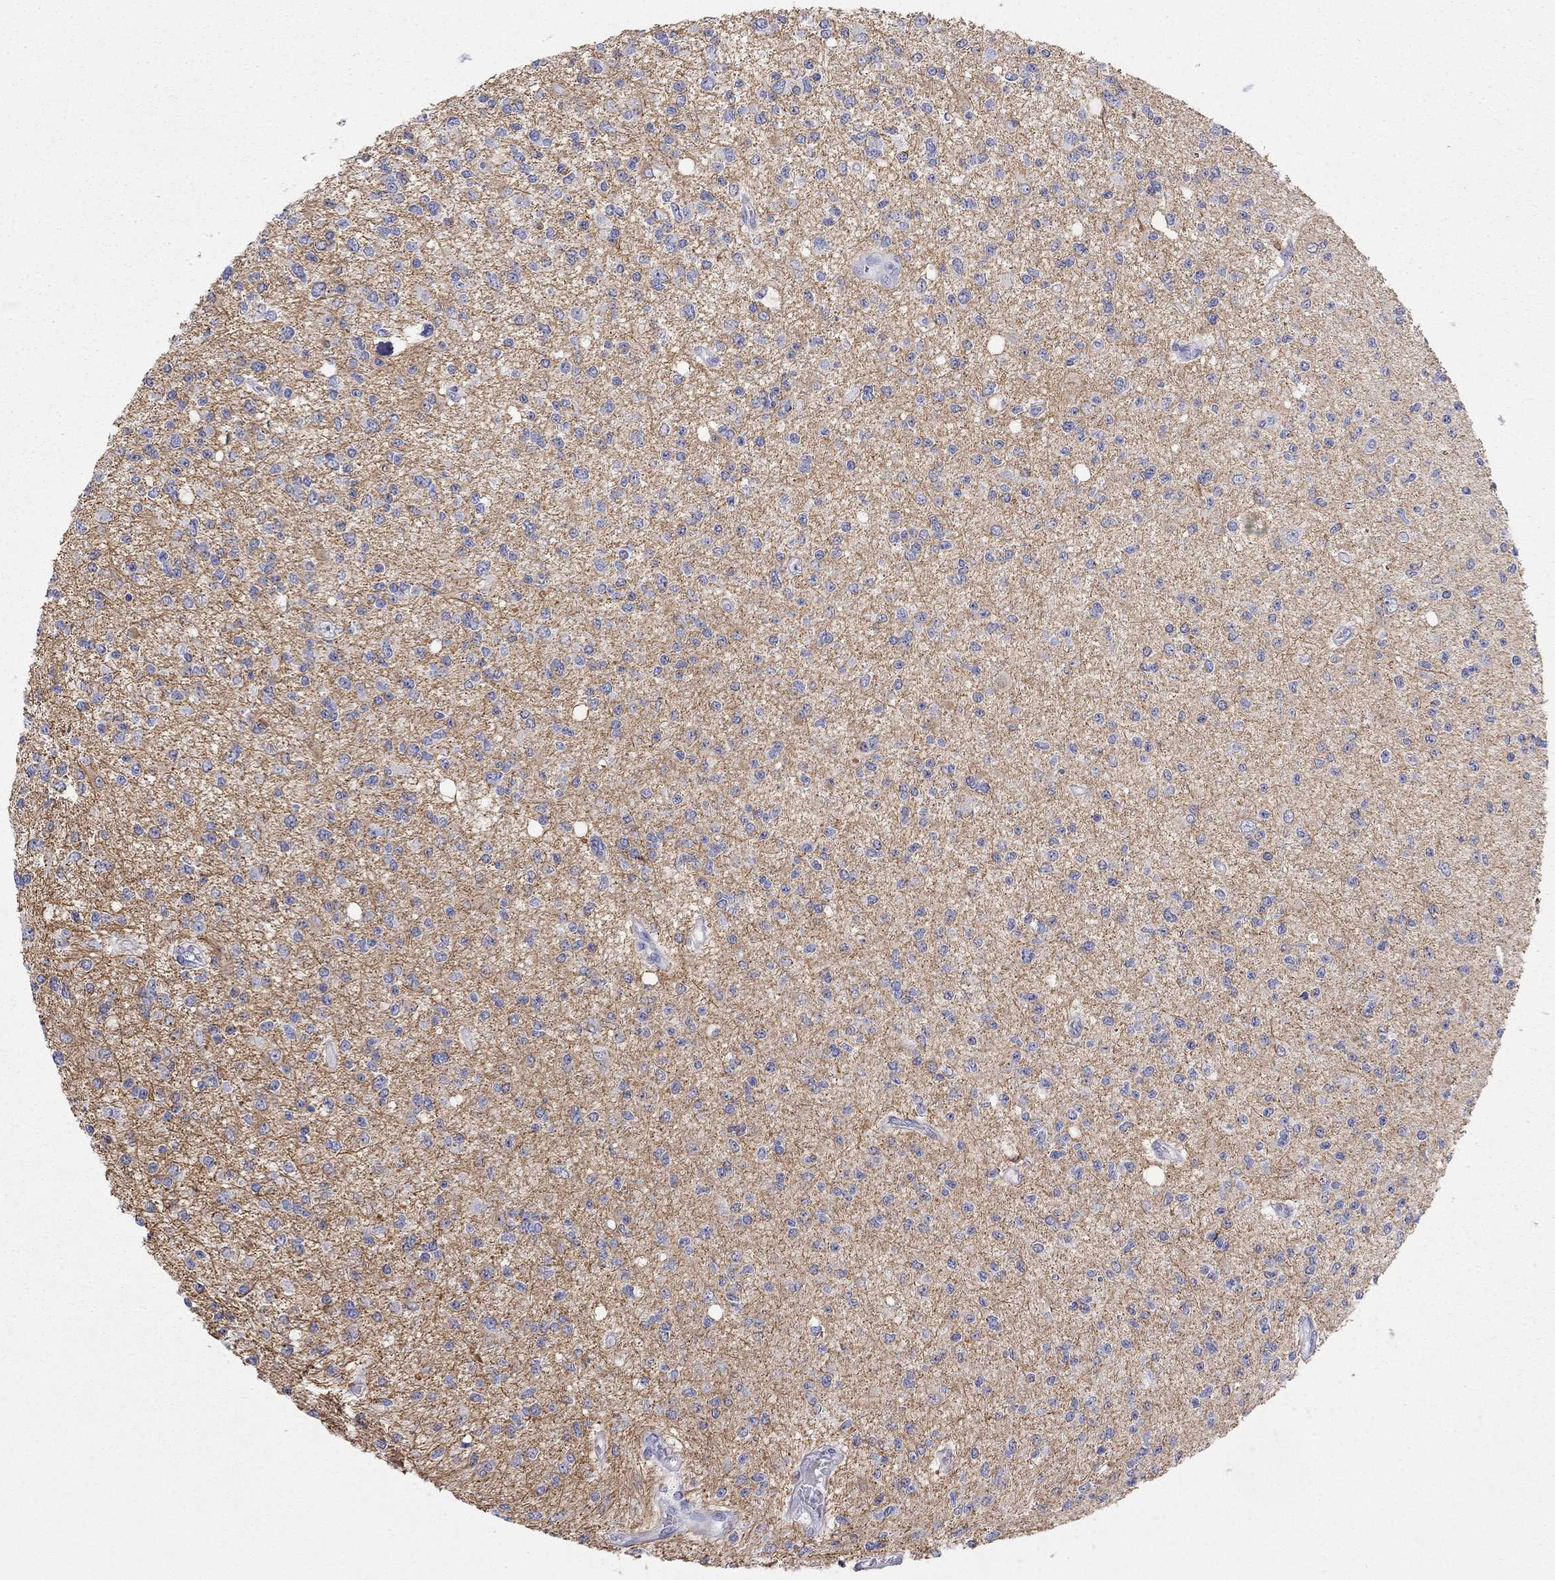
{"staining": {"intensity": "negative", "quantity": "none", "location": "none"}, "tissue": "glioma", "cell_type": "Tumor cells", "image_type": "cancer", "snomed": [{"axis": "morphology", "description": "Glioma, malignant, Low grade"}, {"axis": "topography", "description": "Brain"}], "caption": "Tumor cells are negative for brown protein staining in glioma. (Brightfield microscopy of DAB (3,3'-diaminobenzidine) immunohistochemistry (IHC) at high magnification).", "gene": "PCDHGC5", "patient": {"sex": "male", "age": 67}}